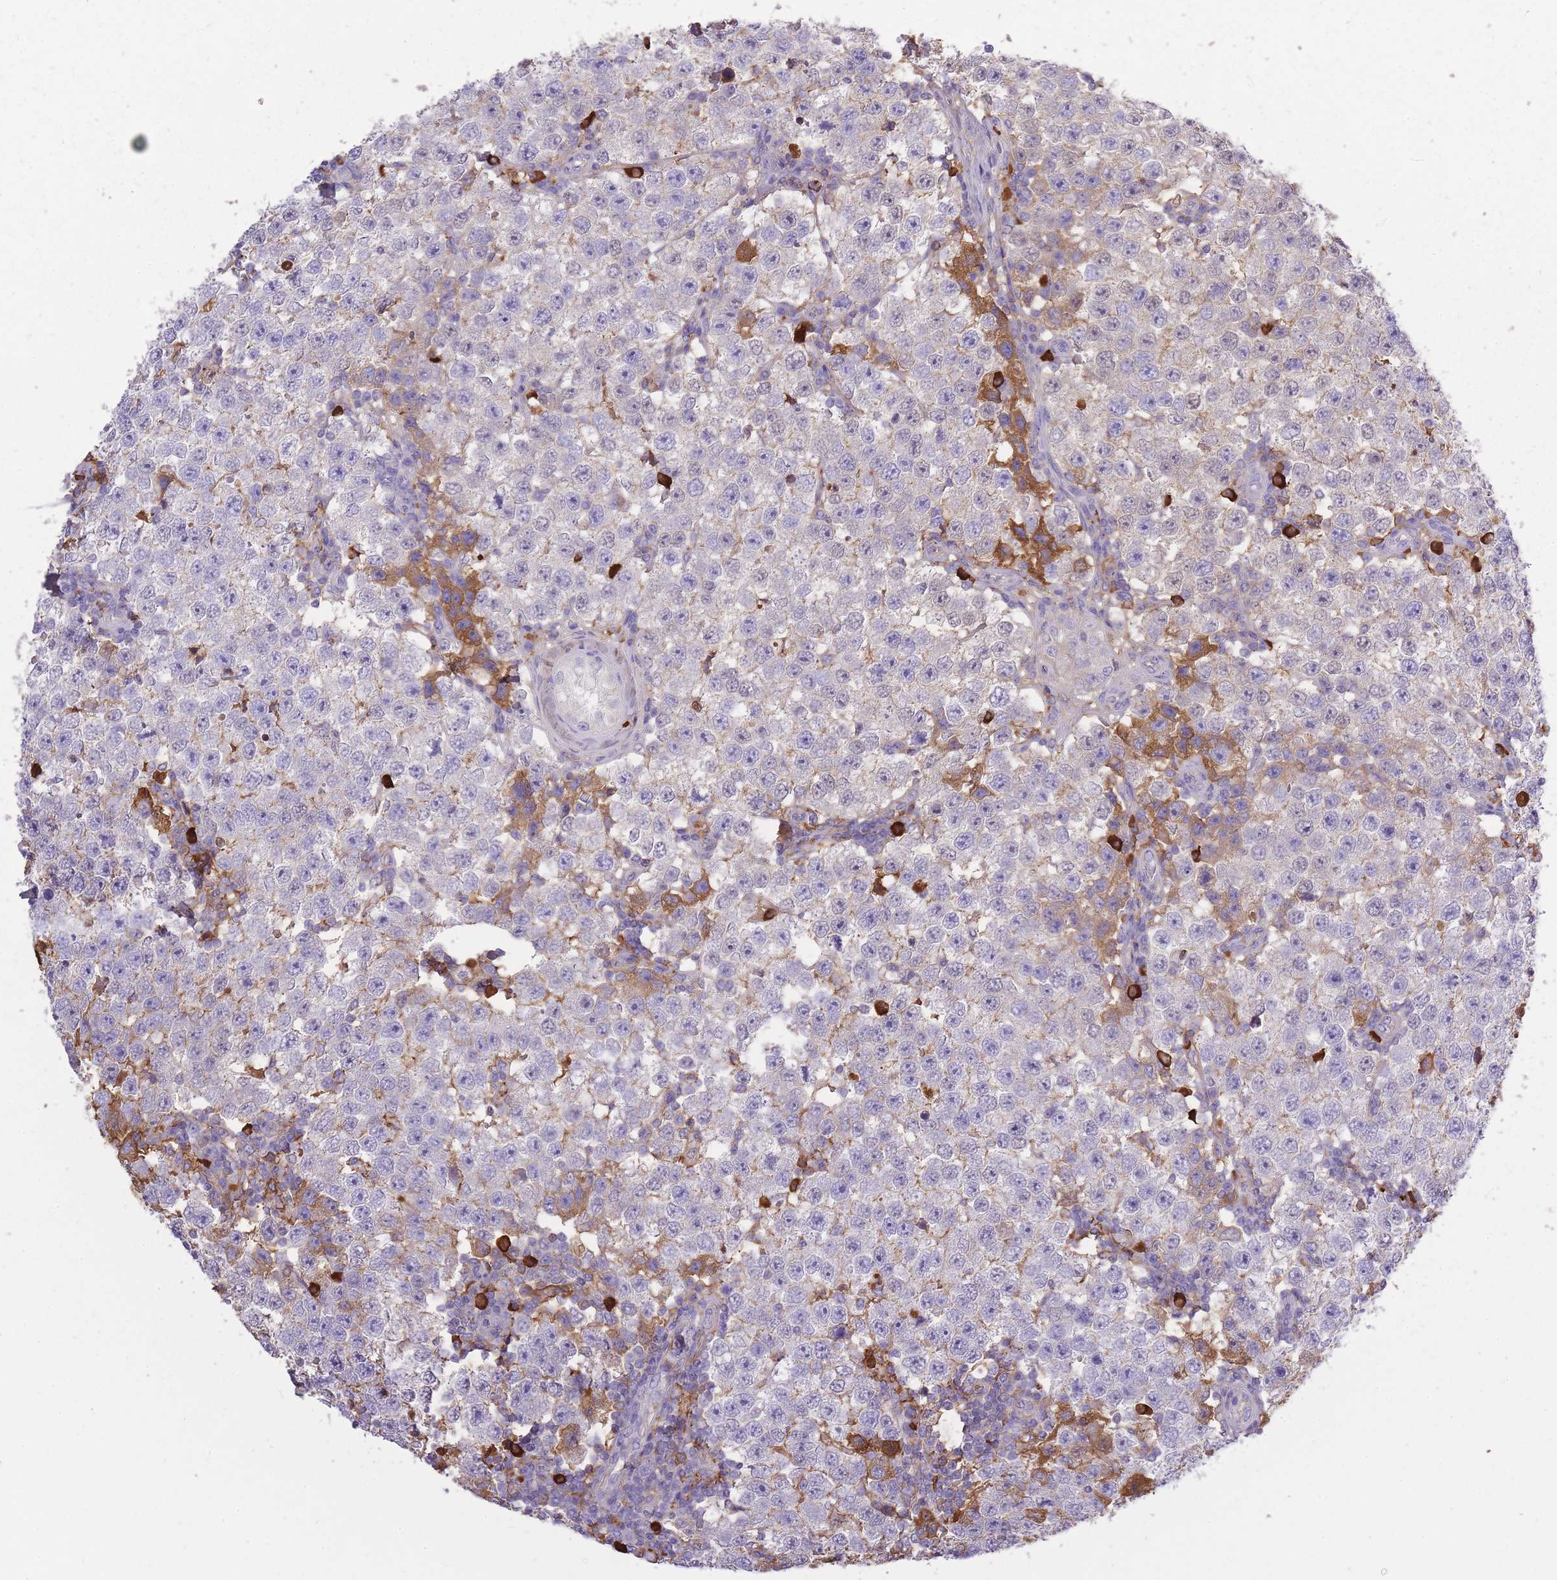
{"staining": {"intensity": "negative", "quantity": "none", "location": "none"}, "tissue": "testis cancer", "cell_type": "Tumor cells", "image_type": "cancer", "snomed": [{"axis": "morphology", "description": "Seminoma, NOS"}, {"axis": "topography", "description": "Testis"}], "caption": "A high-resolution histopathology image shows immunohistochemistry staining of testis seminoma, which shows no significant expression in tumor cells.", "gene": "IGKV1D-42", "patient": {"sex": "male", "age": 34}}